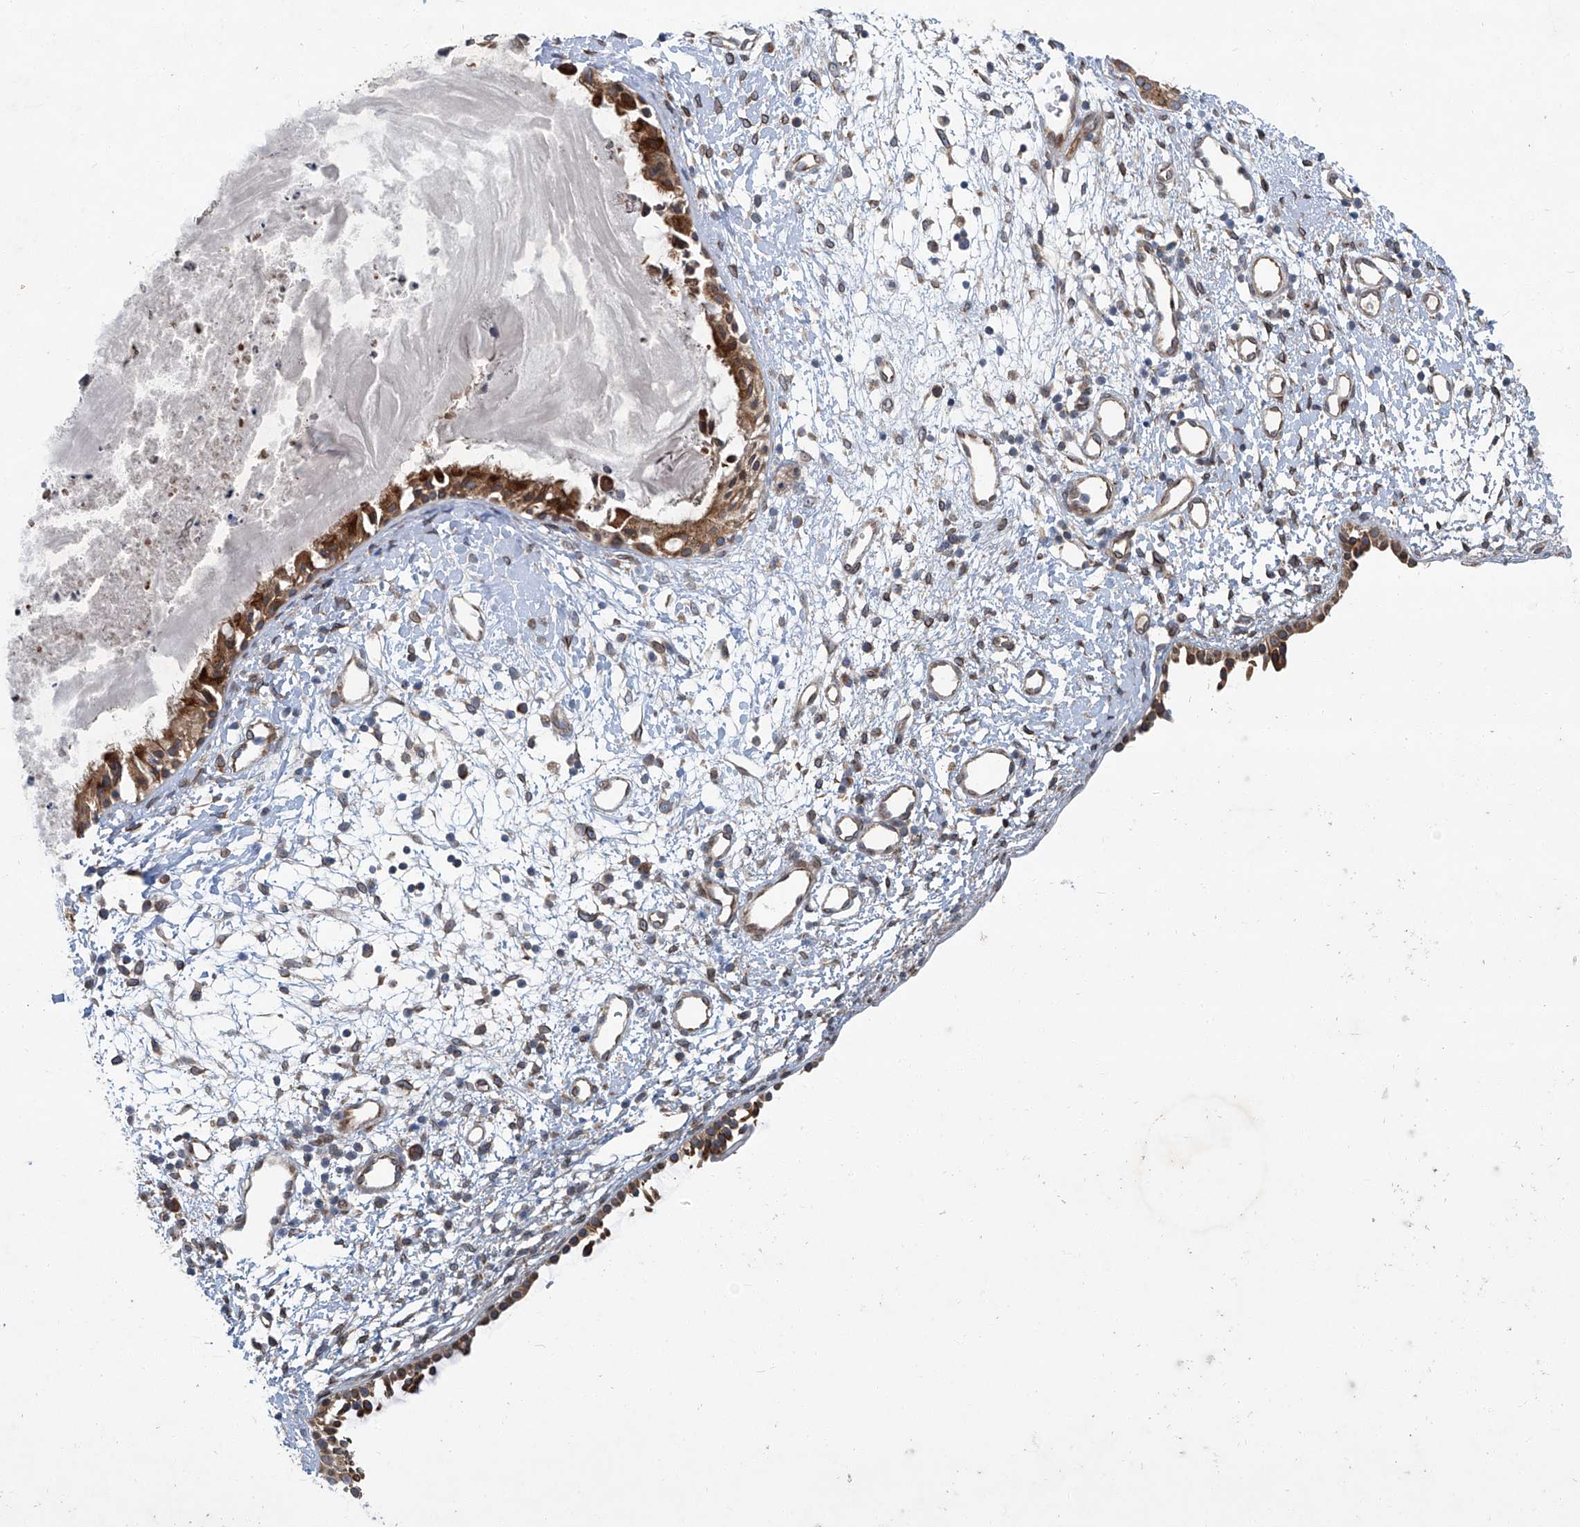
{"staining": {"intensity": "strong", "quantity": ">75%", "location": "cytoplasmic/membranous"}, "tissue": "nasopharynx", "cell_type": "Respiratory epithelial cells", "image_type": "normal", "snomed": [{"axis": "morphology", "description": "Normal tissue, NOS"}, {"axis": "topography", "description": "Nasopharynx"}], "caption": "Immunohistochemistry (IHC) (DAB) staining of normal human nasopharynx shows strong cytoplasmic/membranous protein positivity in approximately >75% of respiratory epithelial cells.", "gene": "GPR132", "patient": {"sex": "male", "age": 22}}